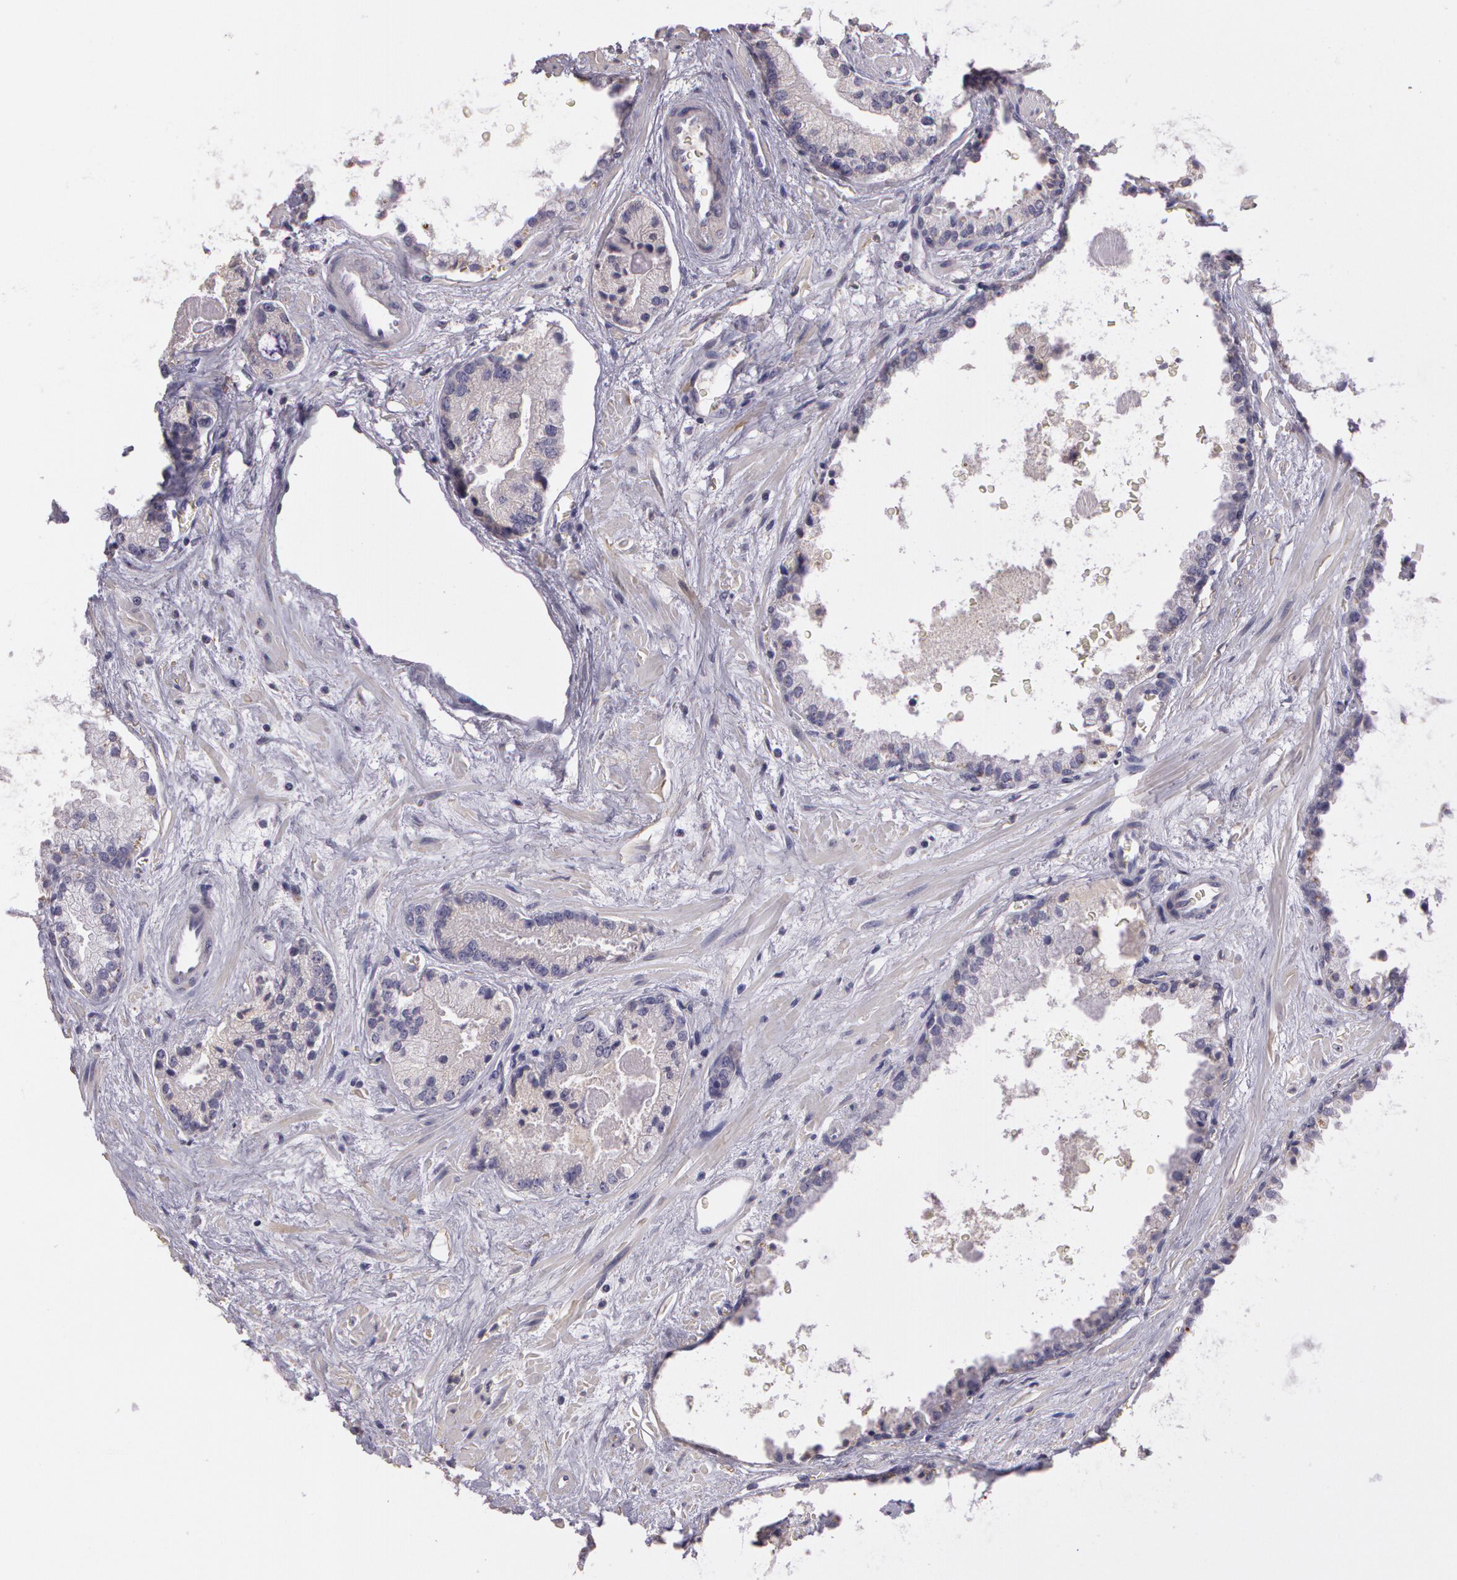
{"staining": {"intensity": "negative", "quantity": "none", "location": "none"}, "tissue": "prostate cancer", "cell_type": "Tumor cells", "image_type": "cancer", "snomed": [{"axis": "morphology", "description": "Adenocarcinoma, Medium grade"}, {"axis": "topography", "description": "Prostate"}], "caption": "A histopathology image of adenocarcinoma (medium-grade) (prostate) stained for a protein exhibits no brown staining in tumor cells.", "gene": "G2E3", "patient": {"sex": "male", "age": 70}}